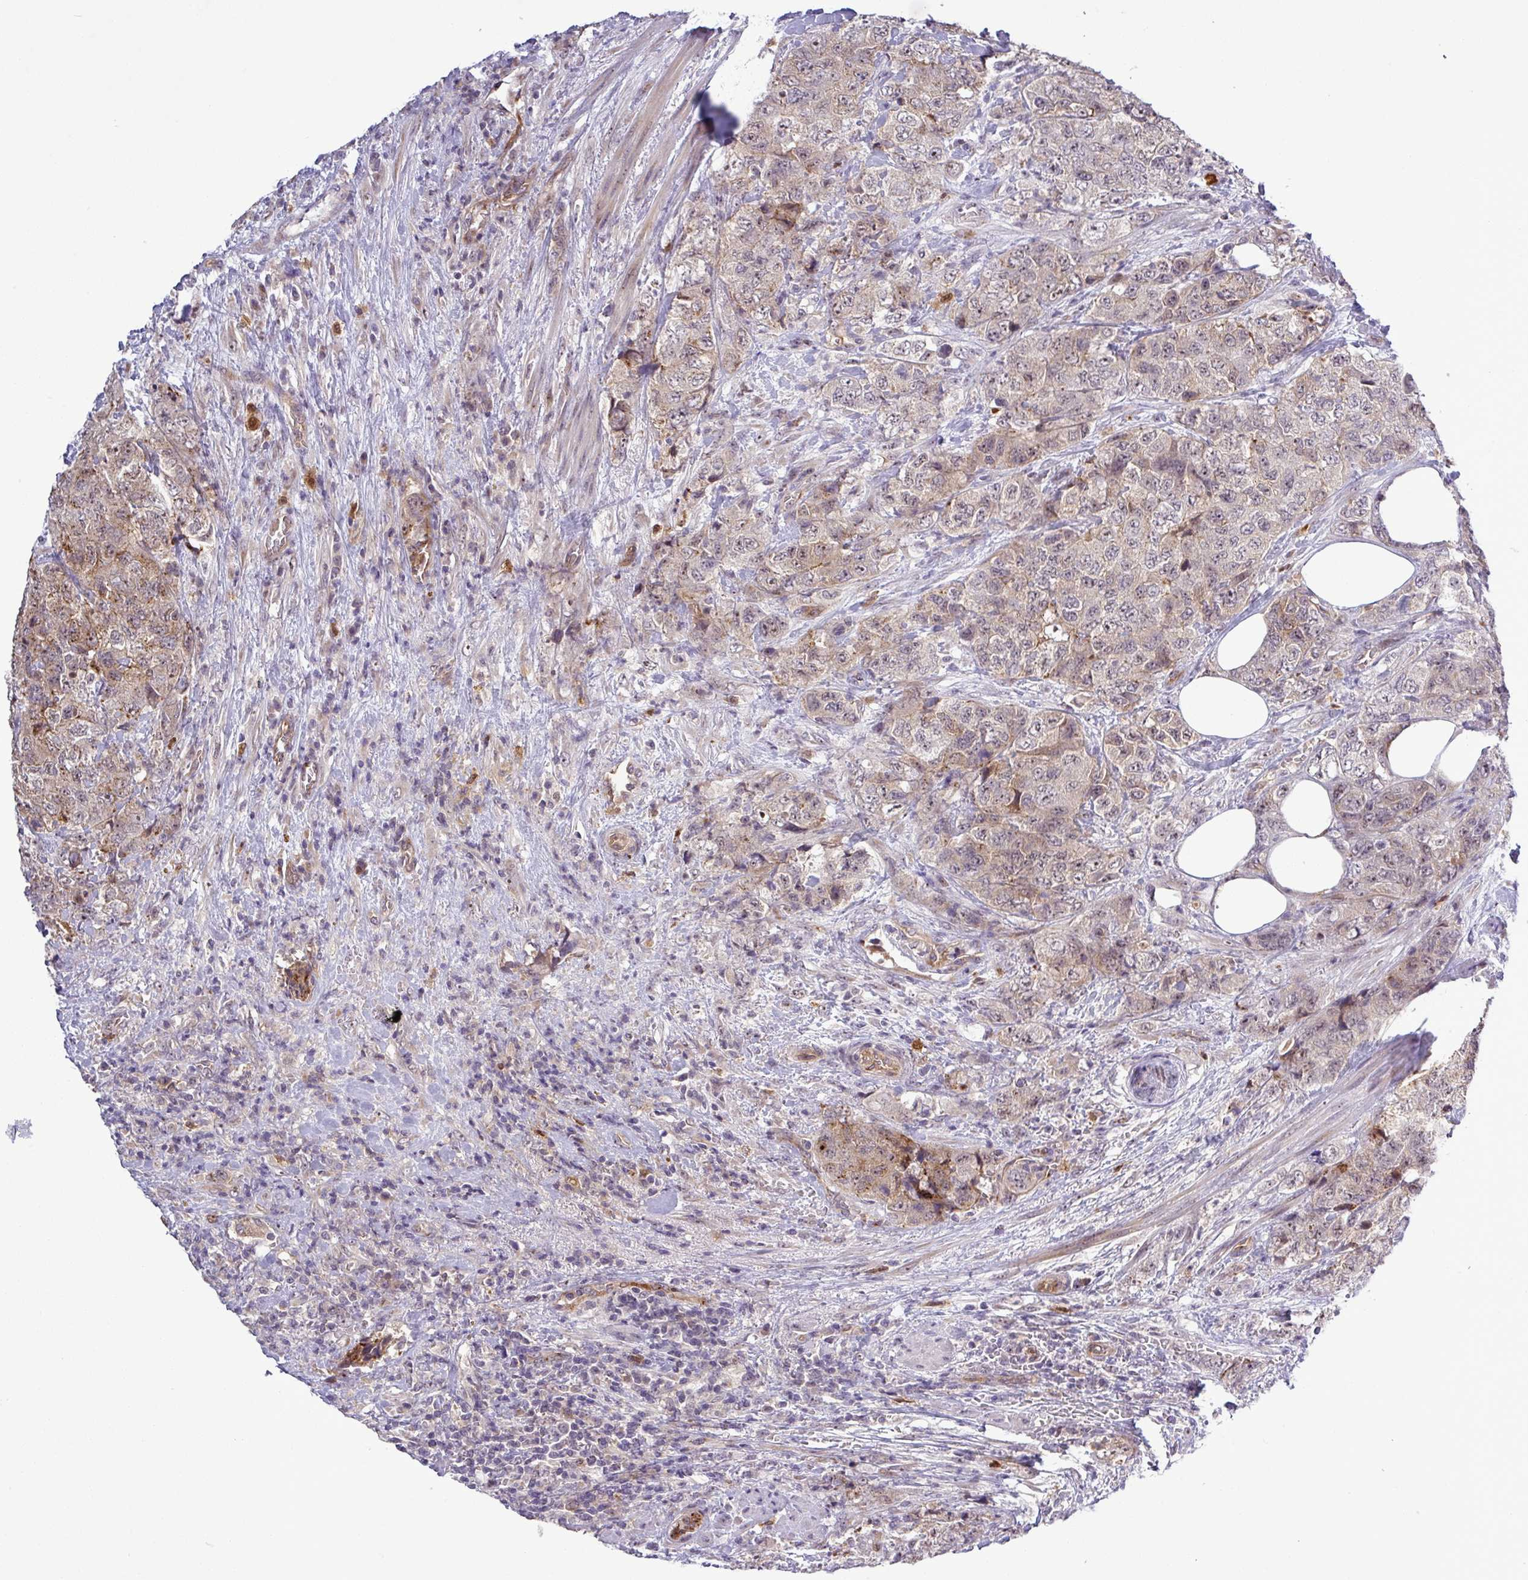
{"staining": {"intensity": "moderate", "quantity": "25%-75%", "location": "cytoplasmic/membranous,nuclear"}, "tissue": "urothelial cancer", "cell_type": "Tumor cells", "image_type": "cancer", "snomed": [{"axis": "morphology", "description": "Urothelial carcinoma, High grade"}, {"axis": "topography", "description": "Urinary bladder"}], "caption": "Protein expression analysis of human urothelial cancer reveals moderate cytoplasmic/membranous and nuclear staining in approximately 25%-75% of tumor cells.", "gene": "PCDH1", "patient": {"sex": "female", "age": 78}}